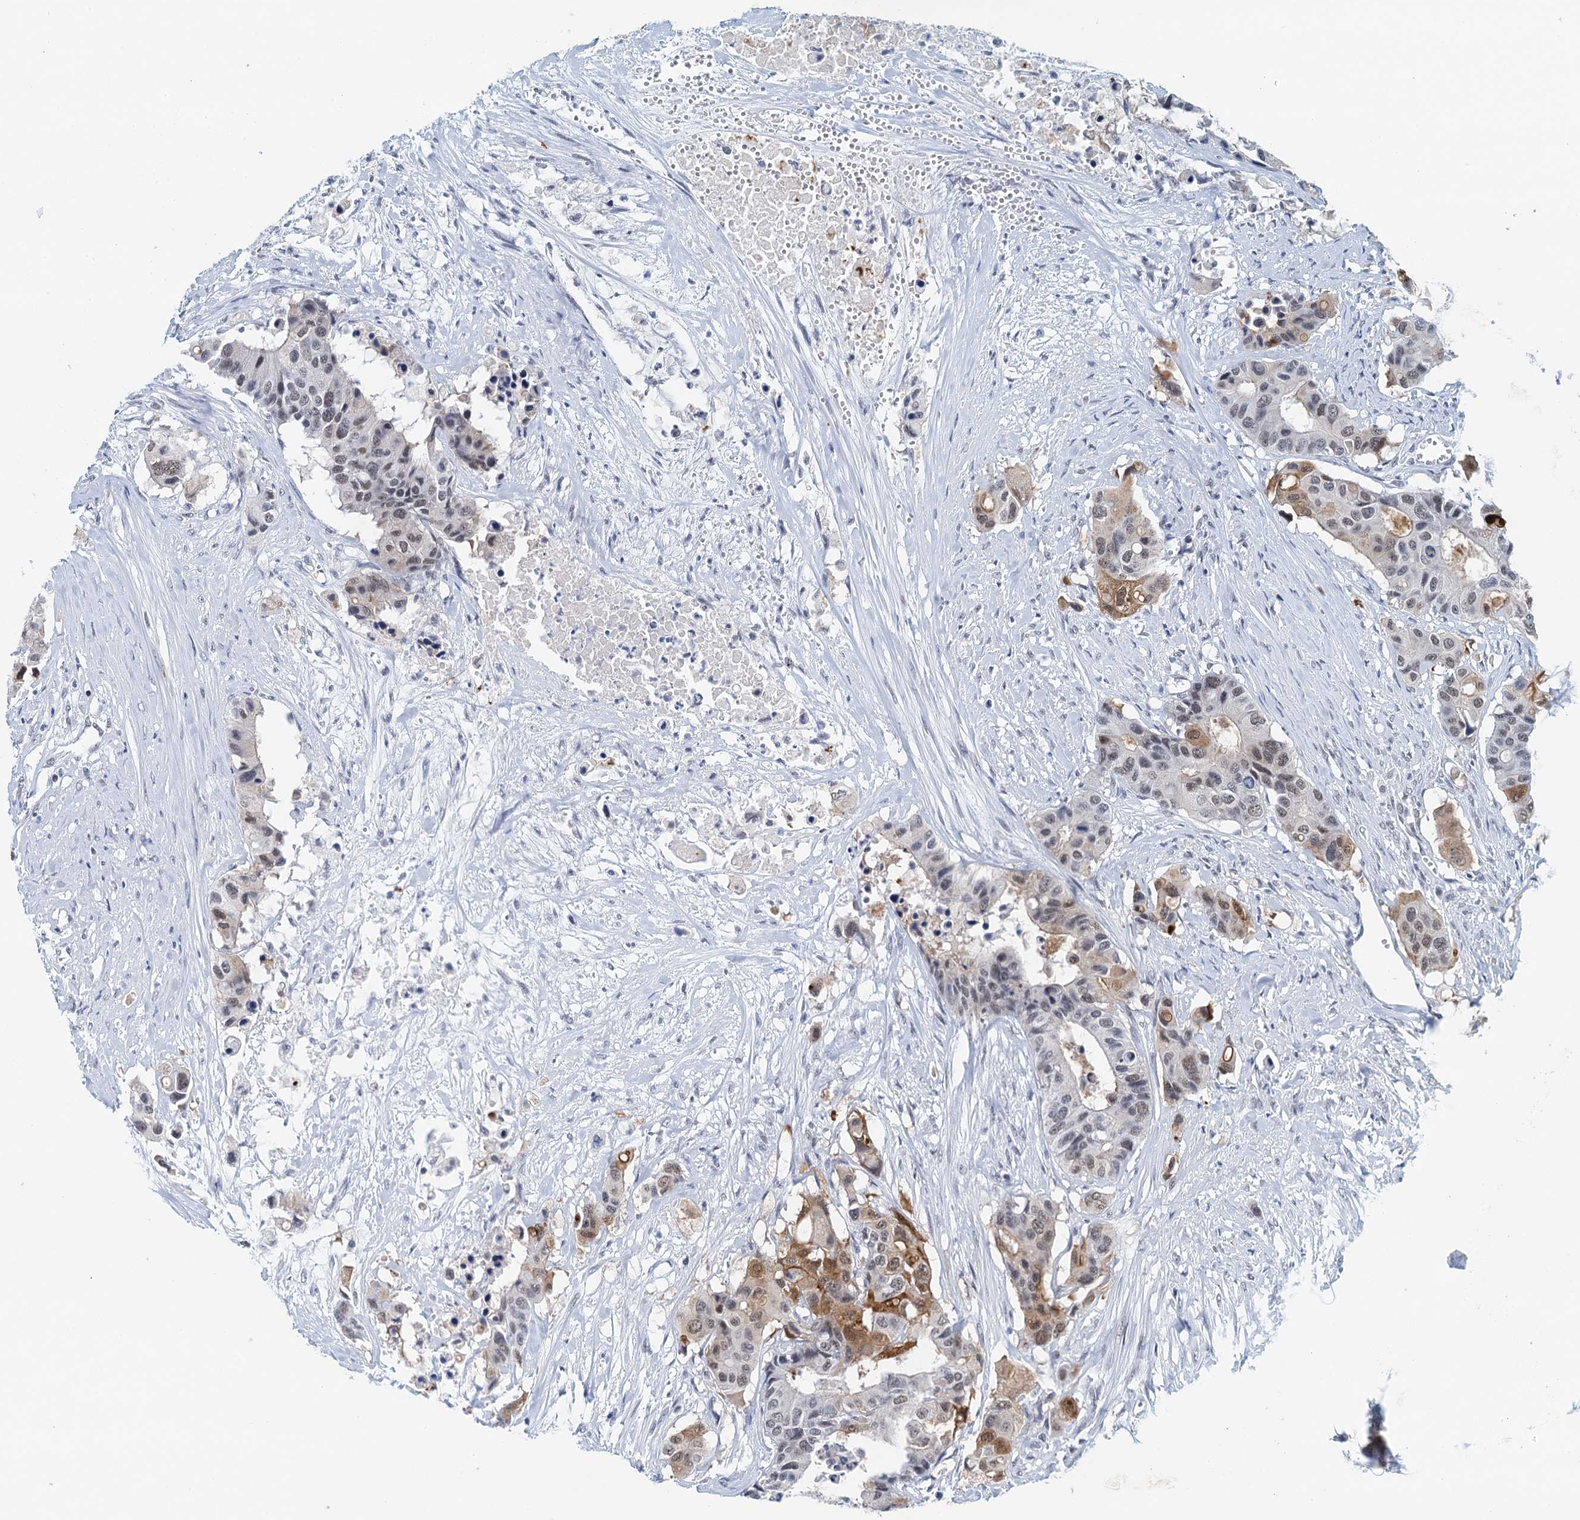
{"staining": {"intensity": "moderate", "quantity": "<25%", "location": "cytoplasmic/membranous,nuclear"}, "tissue": "colorectal cancer", "cell_type": "Tumor cells", "image_type": "cancer", "snomed": [{"axis": "morphology", "description": "Adenocarcinoma, NOS"}, {"axis": "topography", "description": "Colon"}], "caption": "Immunohistochemistry of colorectal cancer exhibits low levels of moderate cytoplasmic/membranous and nuclear positivity in approximately <25% of tumor cells.", "gene": "EPS8L1", "patient": {"sex": "male", "age": 77}}